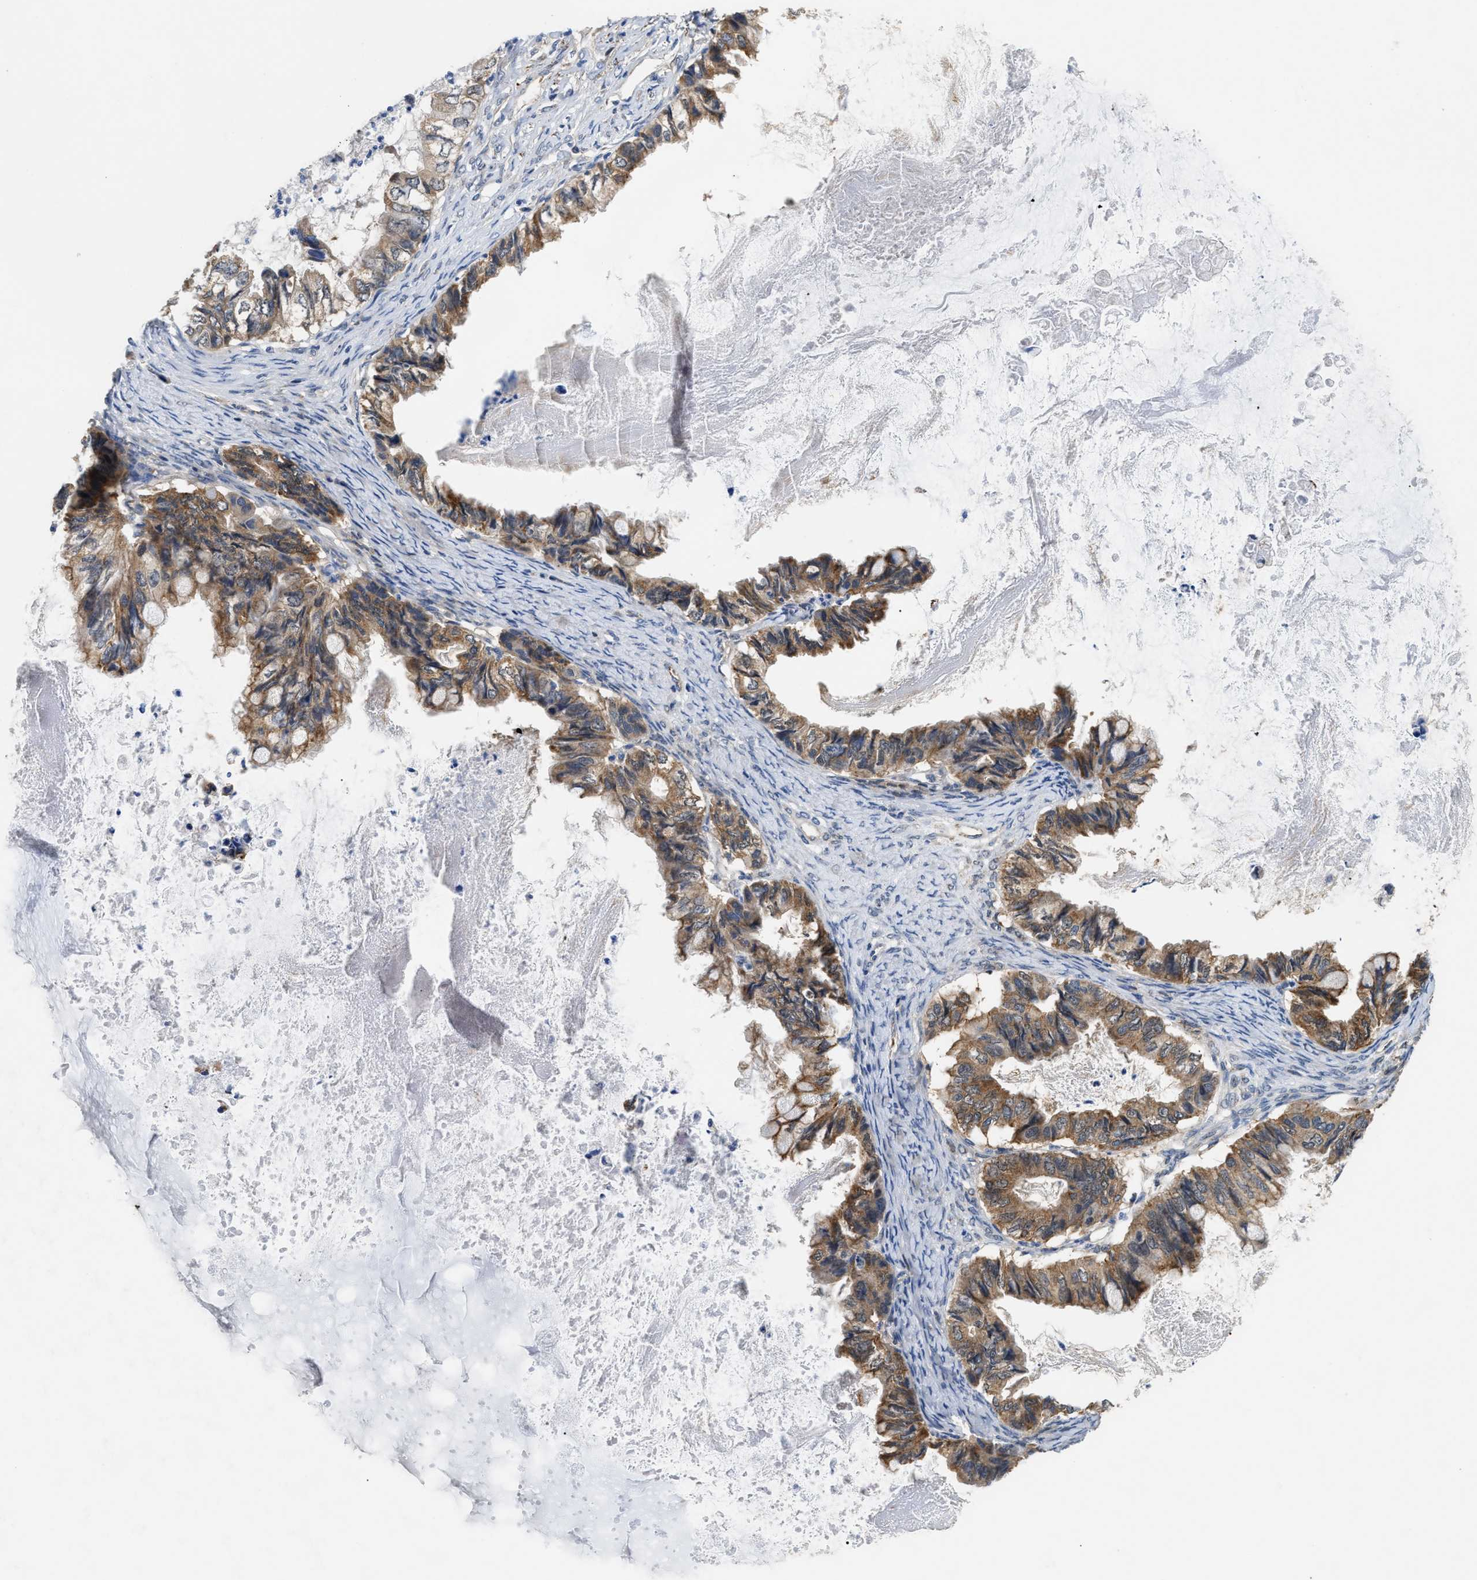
{"staining": {"intensity": "moderate", "quantity": ">75%", "location": "cytoplasmic/membranous"}, "tissue": "ovarian cancer", "cell_type": "Tumor cells", "image_type": "cancer", "snomed": [{"axis": "morphology", "description": "Cystadenocarcinoma, mucinous, NOS"}, {"axis": "topography", "description": "Ovary"}], "caption": "Mucinous cystadenocarcinoma (ovarian) stained with immunohistochemistry (IHC) exhibits moderate cytoplasmic/membranous positivity in approximately >75% of tumor cells.", "gene": "CCM2", "patient": {"sex": "female", "age": 80}}